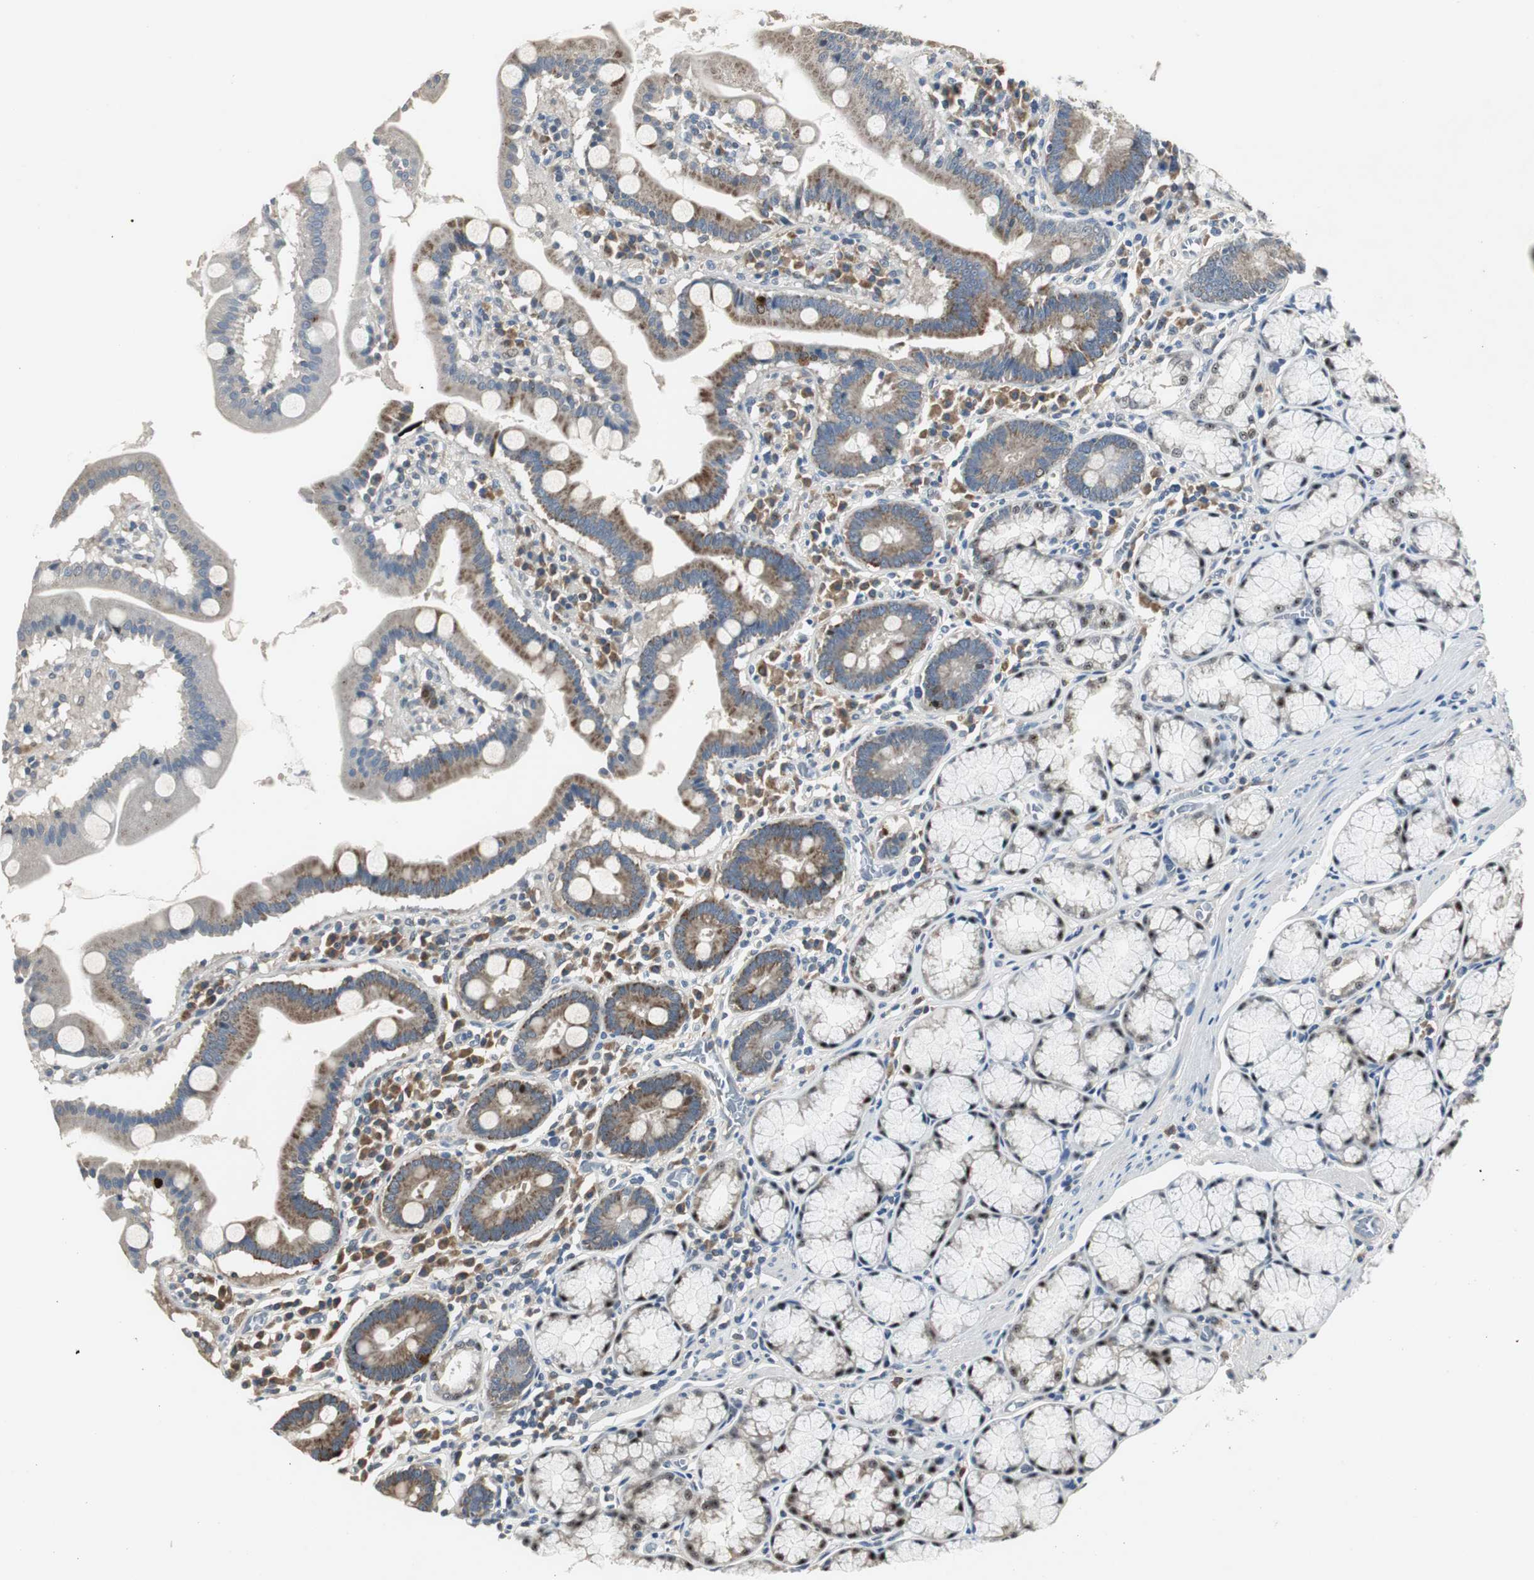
{"staining": {"intensity": "strong", "quantity": "<25%", "location": "cytoplasmic/membranous"}, "tissue": "stomach", "cell_type": "Glandular cells", "image_type": "normal", "snomed": [{"axis": "morphology", "description": "Normal tissue, NOS"}, {"axis": "topography", "description": "Stomach, lower"}], "caption": "About <25% of glandular cells in unremarkable human stomach show strong cytoplasmic/membranous protein expression as visualized by brown immunohistochemical staining.", "gene": "MYT1", "patient": {"sex": "male", "age": 56}}